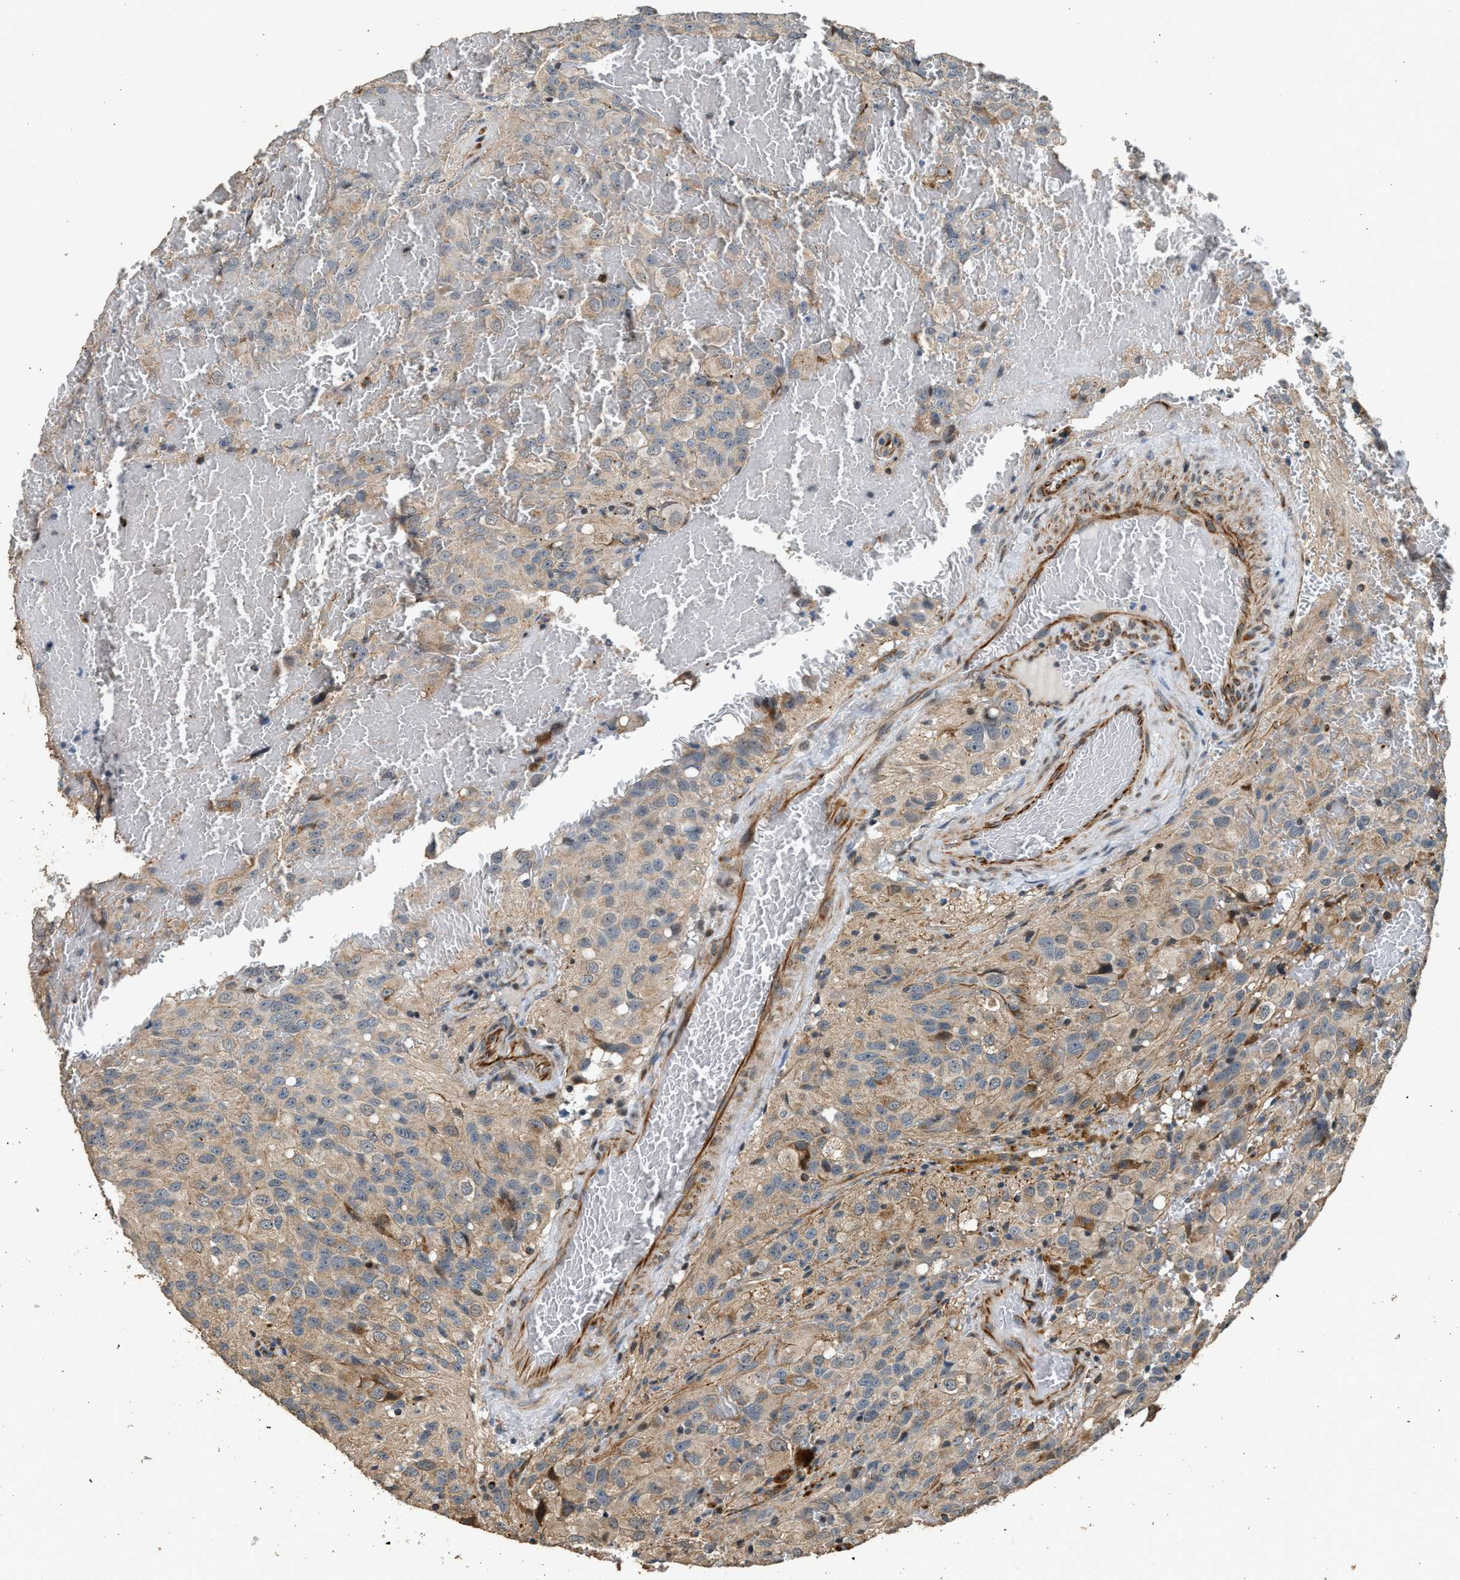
{"staining": {"intensity": "weak", "quantity": ">75%", "location": "cytoplasmic/membranous"}, "tissue": "glioma", "cell_type": "Tumor cells", "image_type": "cancer", "snomed": [{"axis": "morphology", "description": "Glioma, malignant, High grade"}, {"axis": "topography", "description": "Brain"}], "caption": "Immunohistochemical staining of human glioma reveals weak cytoplasmic/membranous protein expression in about >75% of tumor cells. (Stains: DAB in brown, nuclei in blue, Microscopy: brightfield microscopy at high magnification).", "gene": "PCLO", "patient": {"sex": "male", "age": 32}}